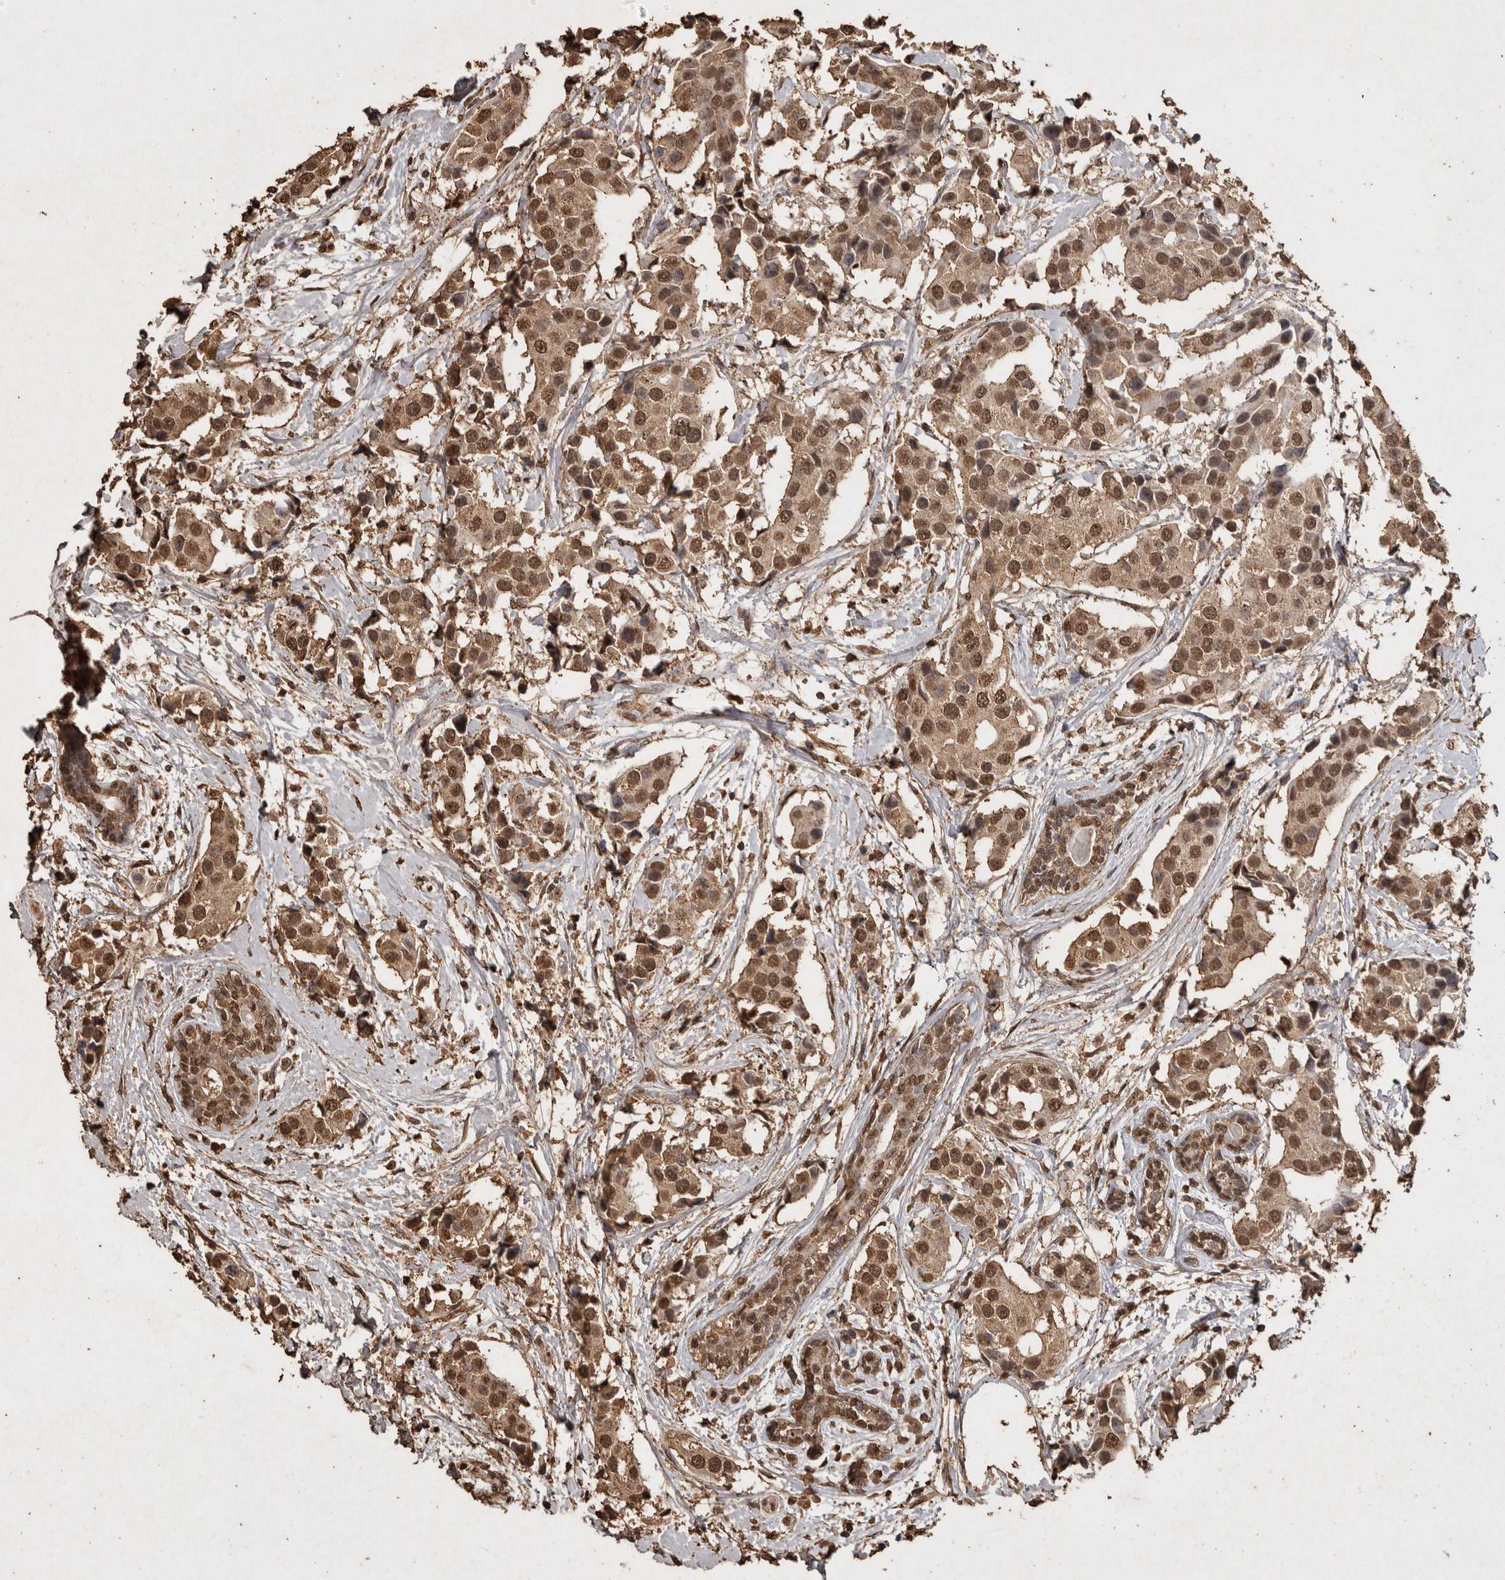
{"staining": {"intensity": "moderate", "quantity": ">75%", "location": "cytoplasmic/membranous,nuclear"}, "tissue": "breast cancer", "cell_type": "Tumor cells", "image_type": "cancer", "snomed": [{"axis": "morphology", "description": "Normal tissue, NOS"}, {"axis": "morphology", "description": "Duct carcinoma"}, {"axis": "topography", "description": "Breast"}], "caption": "Infiltrating ductal carcinoma (breast) was stained to show a protein in brown. There is medium levels of moderate cytoplasmic/membranous and nuclear staining in about >75% of tumor cells.", "gene": "FSTL3", "patient": {"sex": "female", "age": 39}}